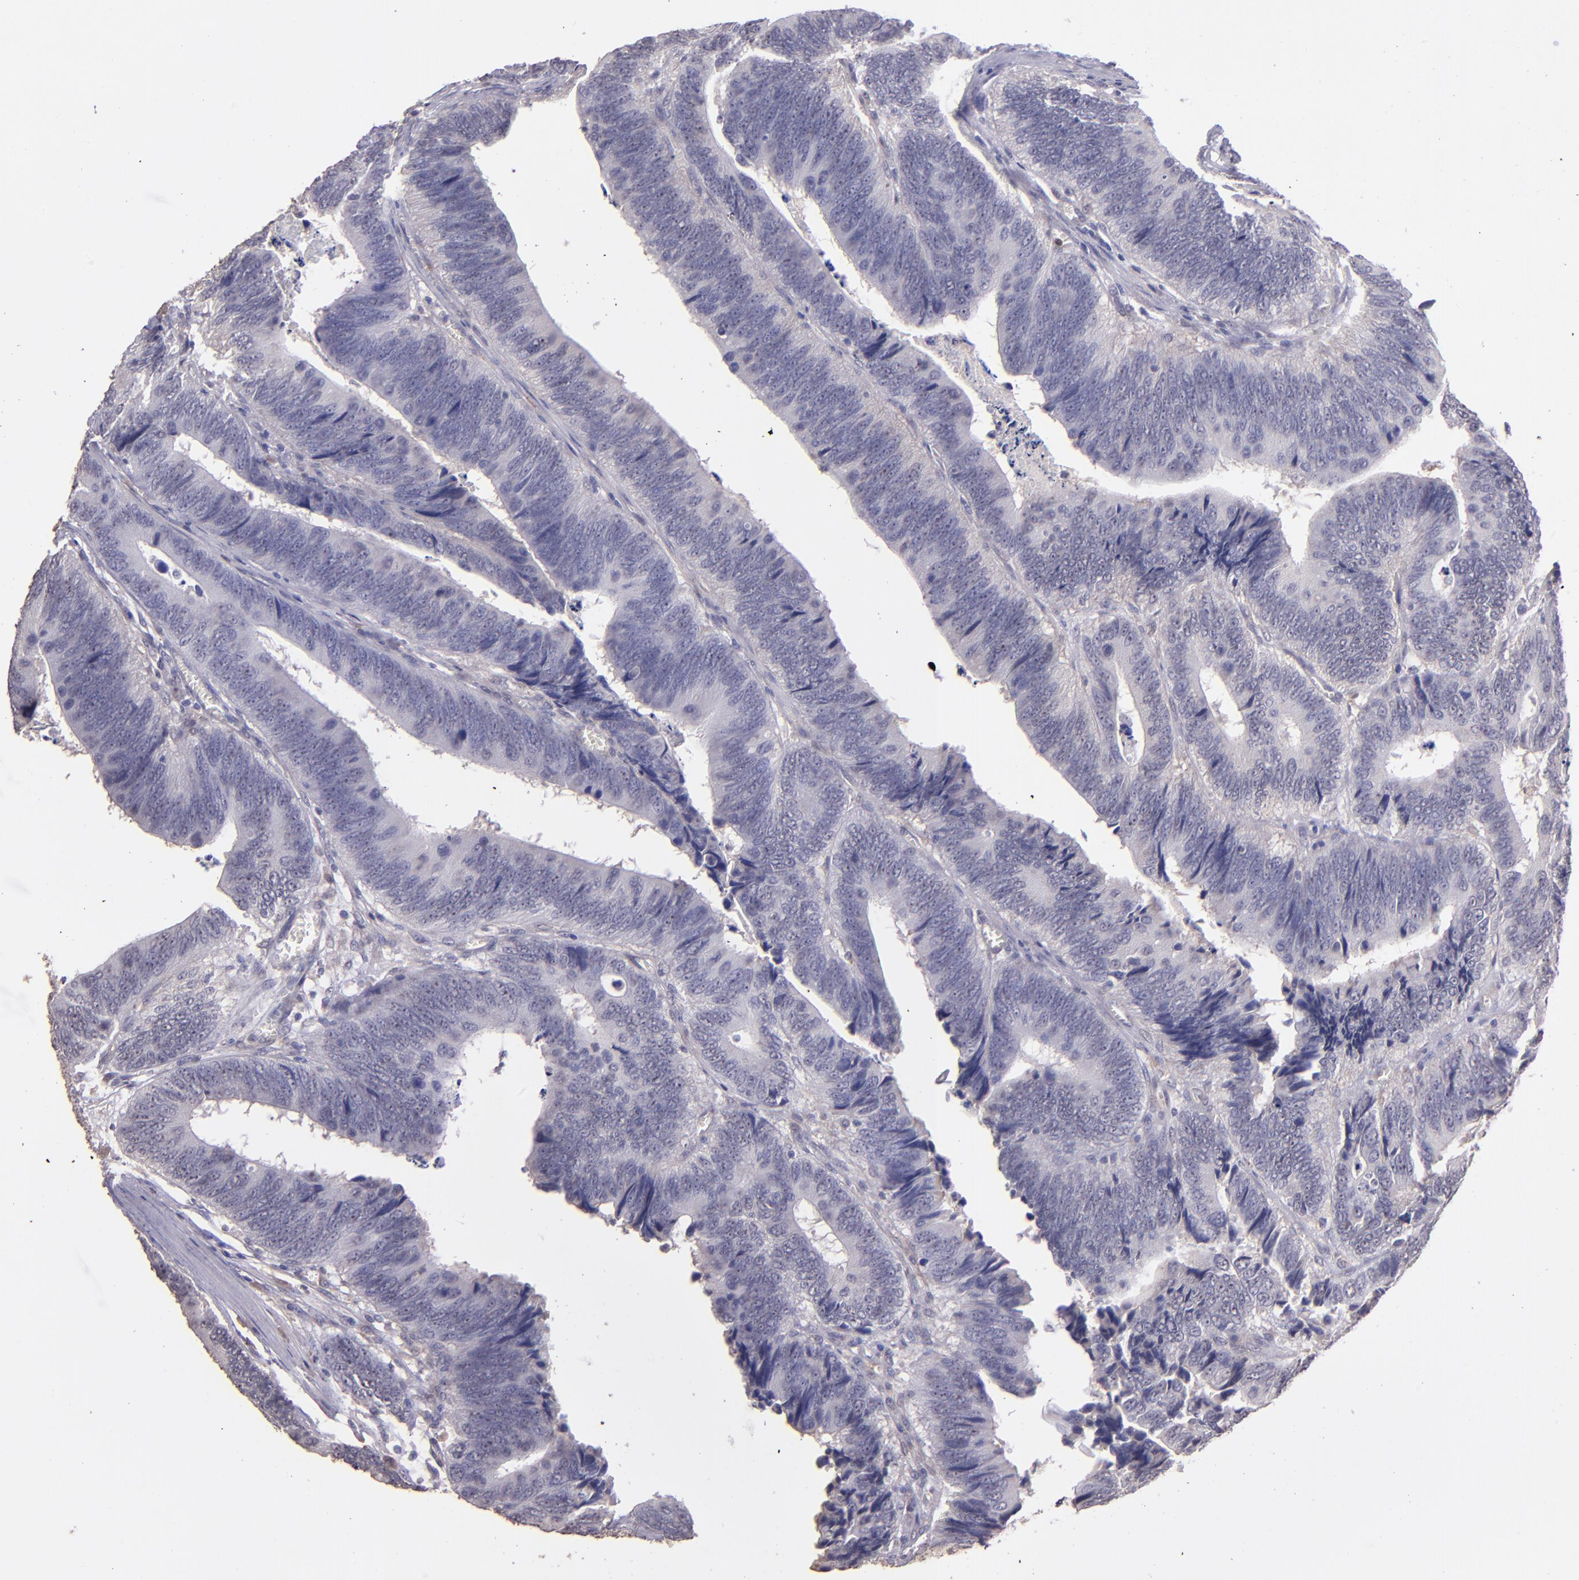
{"staining": {"intensity": "weak", "quantity": "<25%", "location": "cytoplasmic/membranous"}, "tissue": "colorectal cancer", "cell_type": "Tumor cells", "image_type": "cancer", "snomed": [{"axis": "morphology", "description": "Adenocarcinoma, NOS"}, {"axis": "topography", "description": "Colon"}], "caption": "IHC image of neoplastic tissue: colorectal adenocarcinoma stained with DAB (3,3'-diaminobenzidine) exhibits no significant protein staining in tumor cells.", "gene": "PAPPA", "patient": {"sex": "male", "age": 72}}